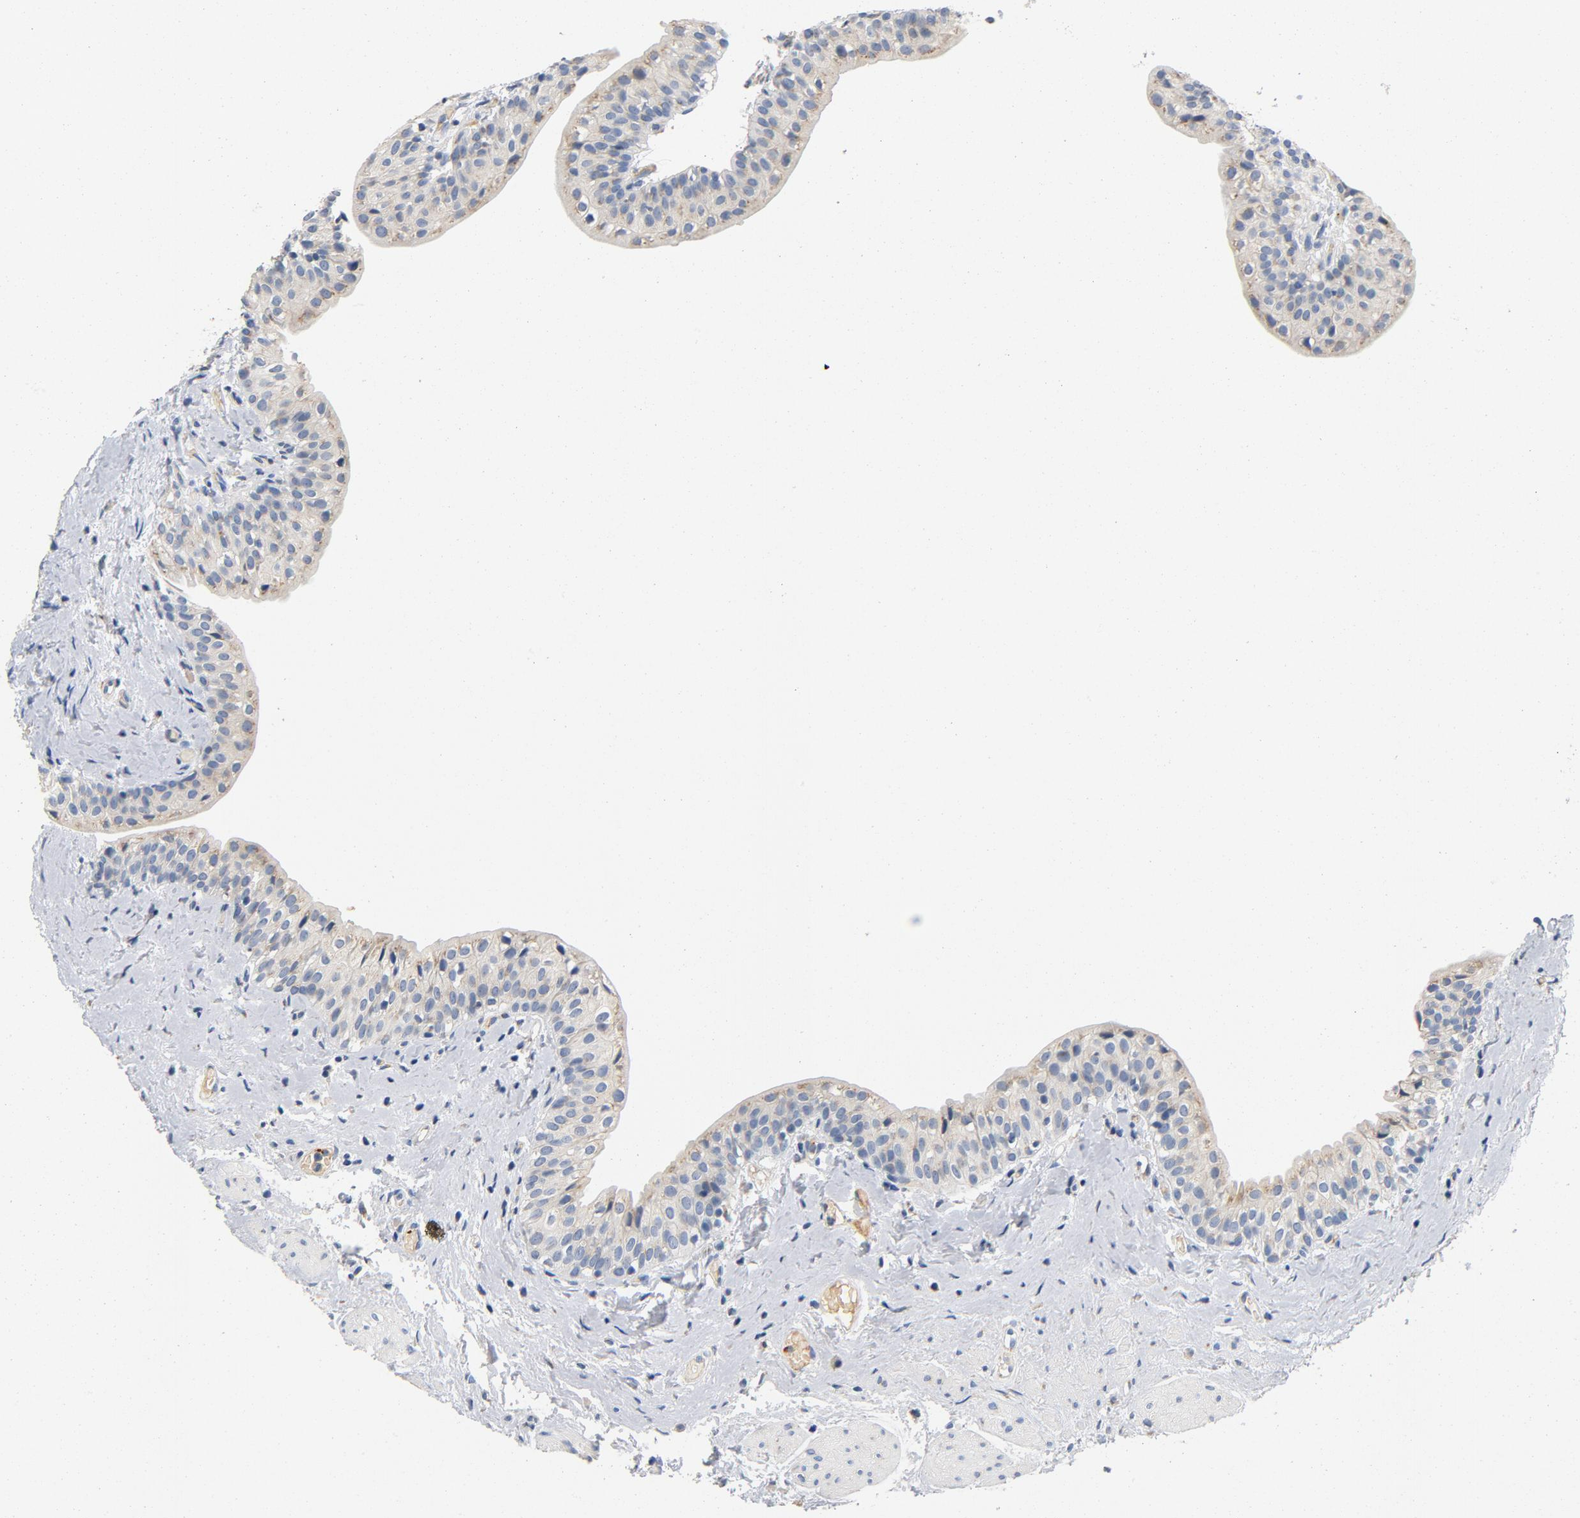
{"staining": {"intensity": "negative", "quantity": "none", "location": "none"}, "tissue": "urinary bladder", "cell_type": "Urothelial cells", "image_type": "normal", "snomed": [{"axis": "morphology", "description": "Normal tissue, NOS"}, {"axis": "topography", "description": "Urinary bladder"}], "caption": "Urinary bladder was stained to show a protein in brown. There is no significant expression in urothelial cells. Brightfield microscopy of IHC stained with DAB (3,3'-diaminobenzidine) (brown) and hematoxylin (blue), captured at high magnification.", "gene": "LMAN2", "patient": {"sex": "male", "age": 59}}